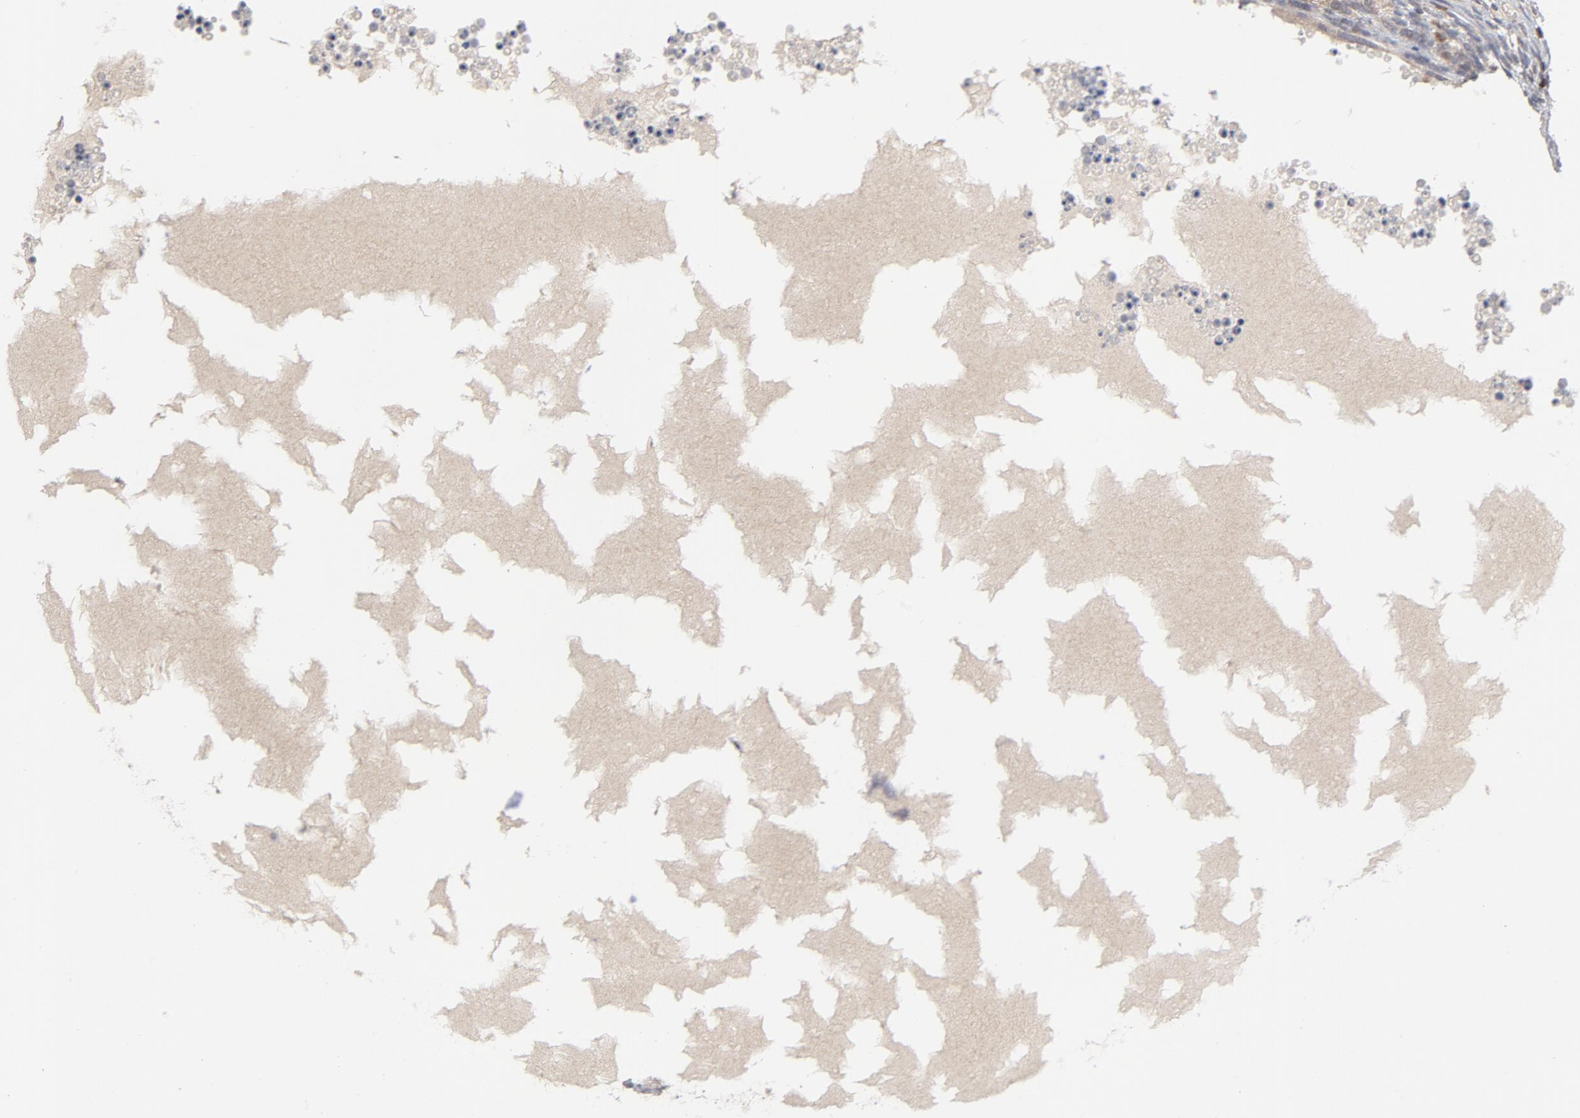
{"staining": {"intensity": "negative", "quantity": "none", "location": "none"}, "tissue": "ovary", "cell_type": "Ovarian stroma cells", "image_type": "normal", "snomed": [{"axis": "morphology", "description": "Normal tissue, NOS"}, {"axis": "topography", "description": "Ovary"}], "caption": "This micrograph is of benign ovary stained with IHC to label a protein in brown with the nuclei are counter-stained blue. There is no expression in ovarian stroma cells.", "gene": "TRADD", "patient": {"sex": "female", "age": 35}}